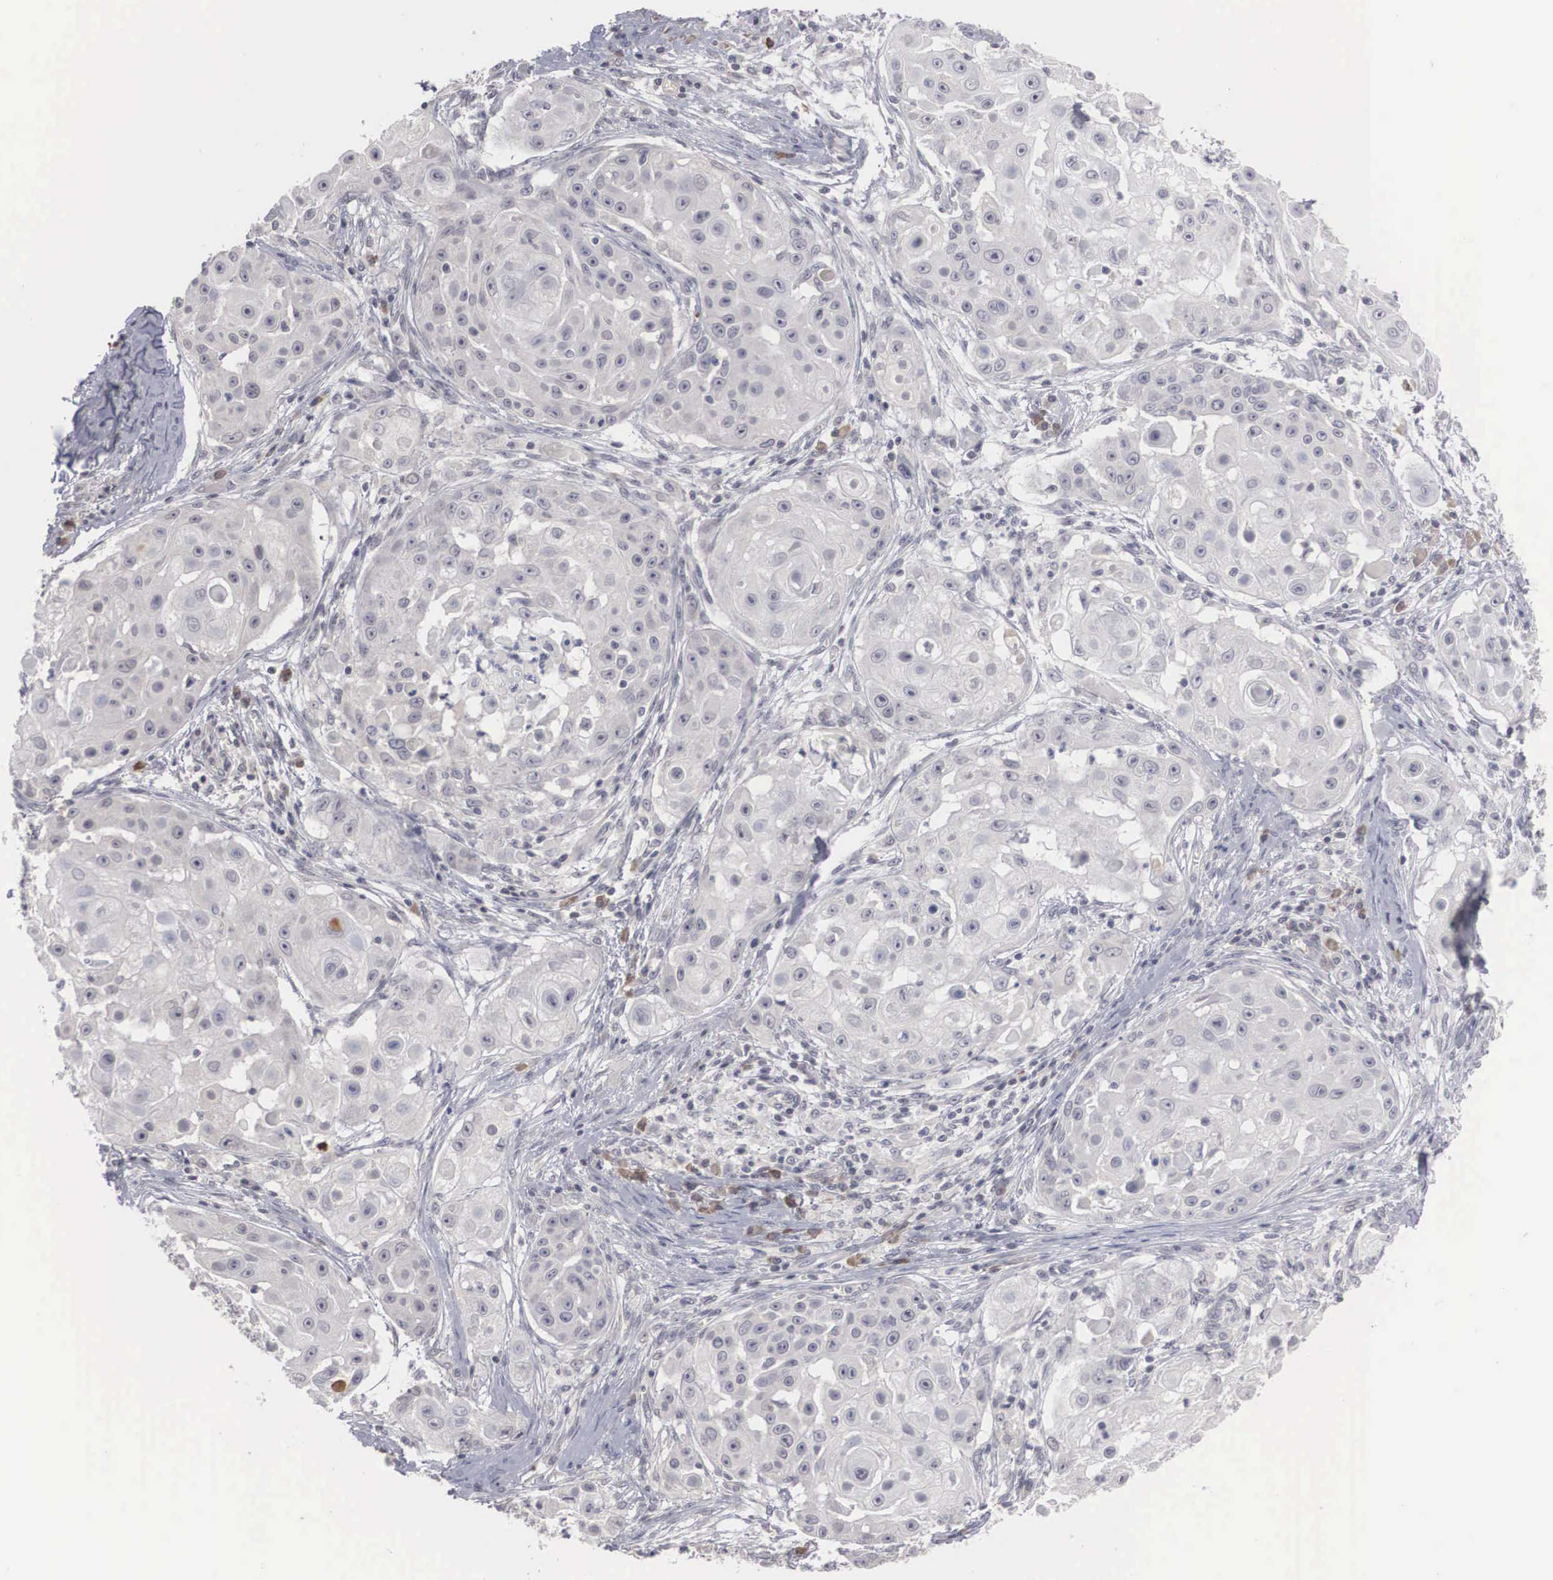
{"staining": {"intensity": "negative", "quantity": "none", "location": "none"}, "tissue": "skin cancer", "cell_type": "Tumor cells", "image_type": "cancer", "snomed": [{"axis": "morphology", "description": "Squamous cell carcinoma, NOS"}, {"axis": "topography", "description": "Skin"}], "caption": "Tumor cells show no significant positivity in squamous cell carcinoma (skin).", "gene": "WDR89", "patient": {"sex": "female", "age": 57}}